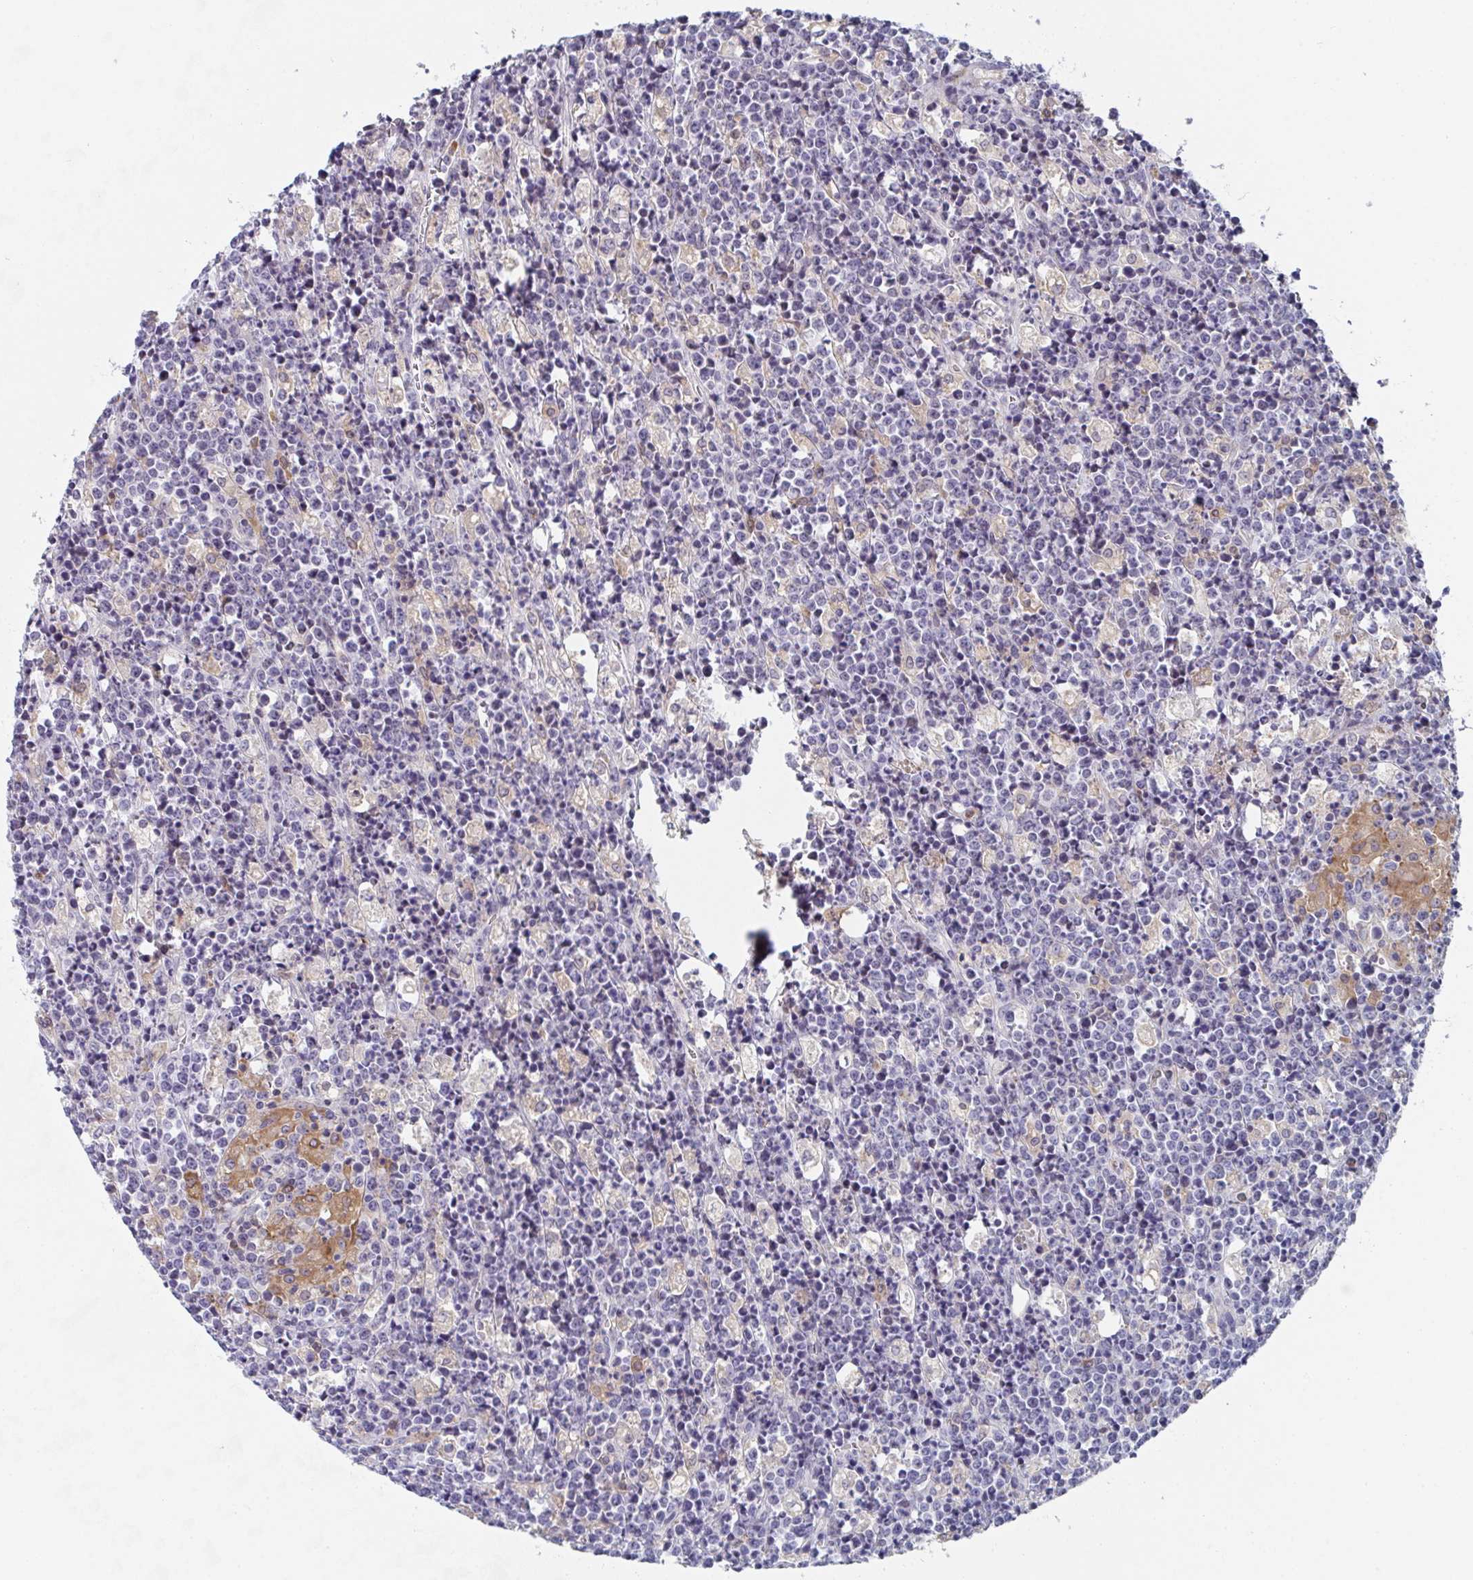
{"staining": {"intensity": "negative", "quantity": "none", "location": "none"}, "tissue": "lymphoma", "cell_type": "Tumor cells", "image_type": "cancer", "snomed": [{"axis": "morphology", "description": "Malignant lymphoma, non-Hodgkin's type, High grade"}, {"axis": "topography", "description": "Ovary"}], "caption": "The photomicrograph exhibits no staining of tumor cells in high-grade malignant lymphoma, non-Hodgkin's type. (DAB (3,3'-diaminobenzidine) immunohistochemistry with hematoxylin counter stain).", "gene": "KLHL33", "patient": {"sex": "female", "age": 56}}